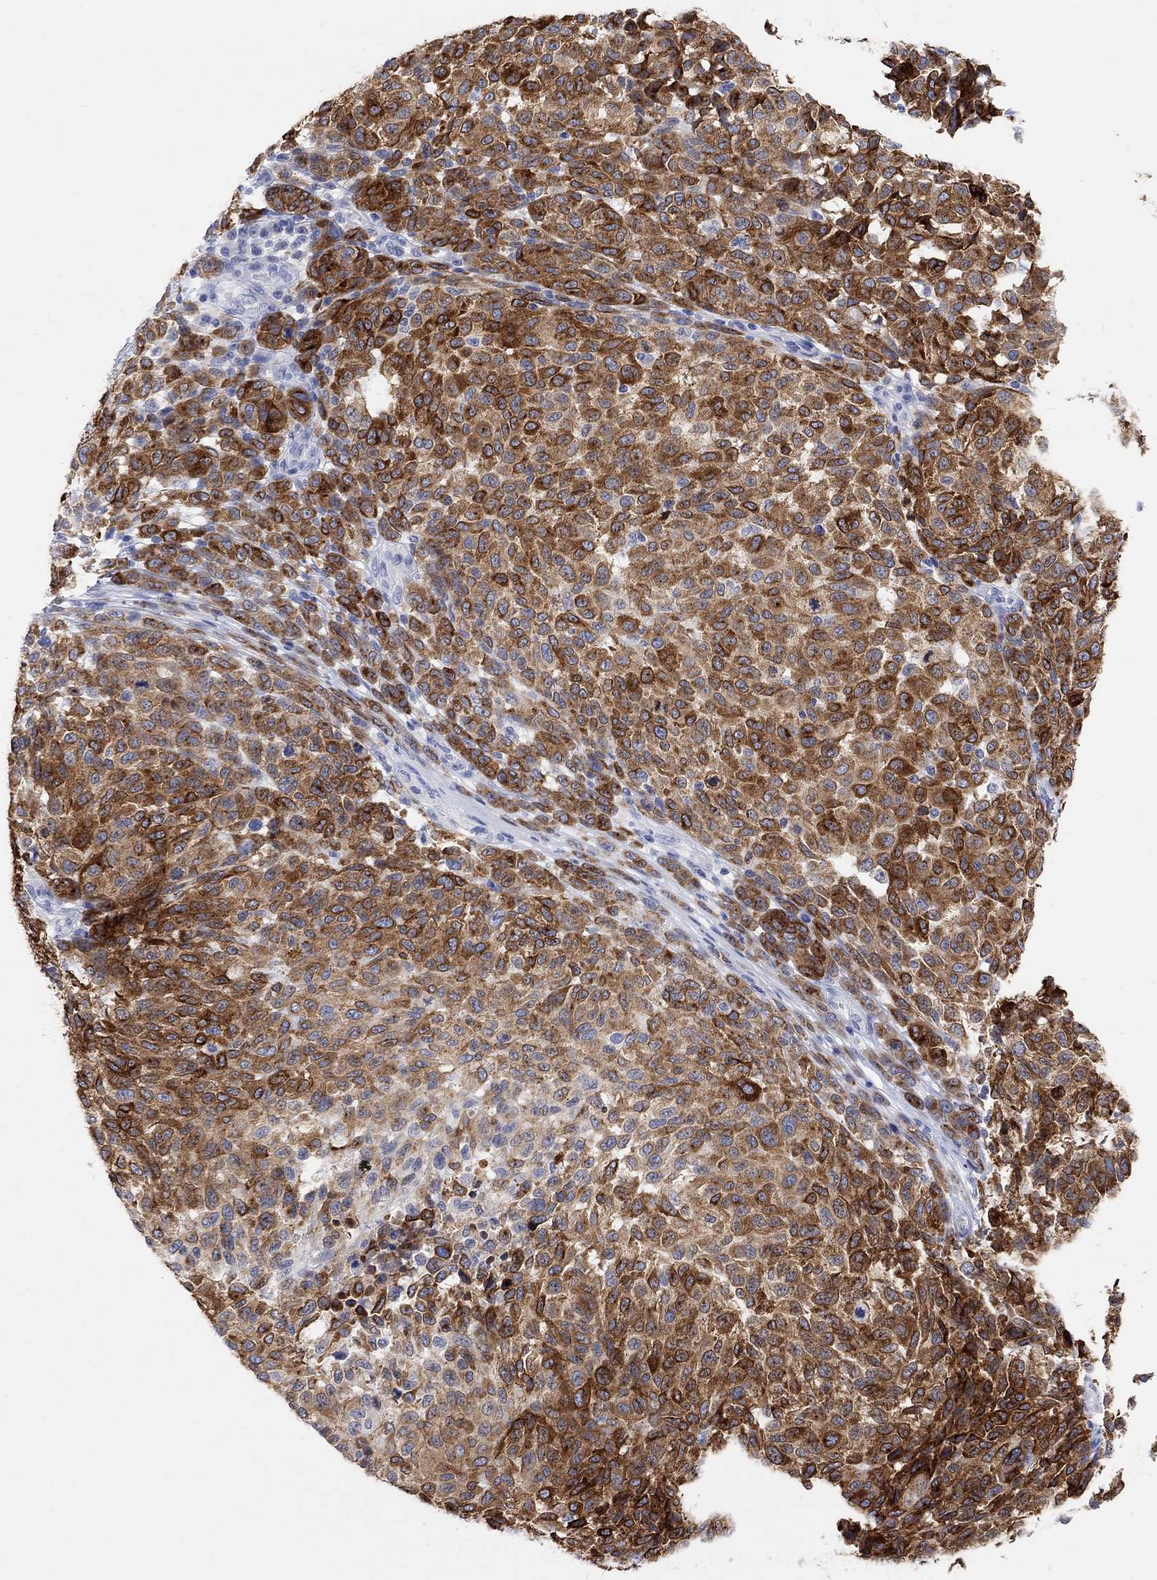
{"staining": {"intensity": "strong", "quantity": "25%-75%", "location": "cytoplasmic/membranous"}, "tissue": "melanoma", "cell_type": "Tumor cells", "image_type": "cancer", "snomed": [{"axis": "morphology", "description": "Malignant melanoma, NOS"}, {"axis": "topography", "description": "Skin"}], "caption": "IHC histopathology image of malignant melanoma stained for a protein (brown), which demonstrates high levels of strong cytoplasmic/membranous expression in approximately 25%-75% of tumor cells.", "gene": "TYR", "patient": {"sex": "male", "age": 59}}